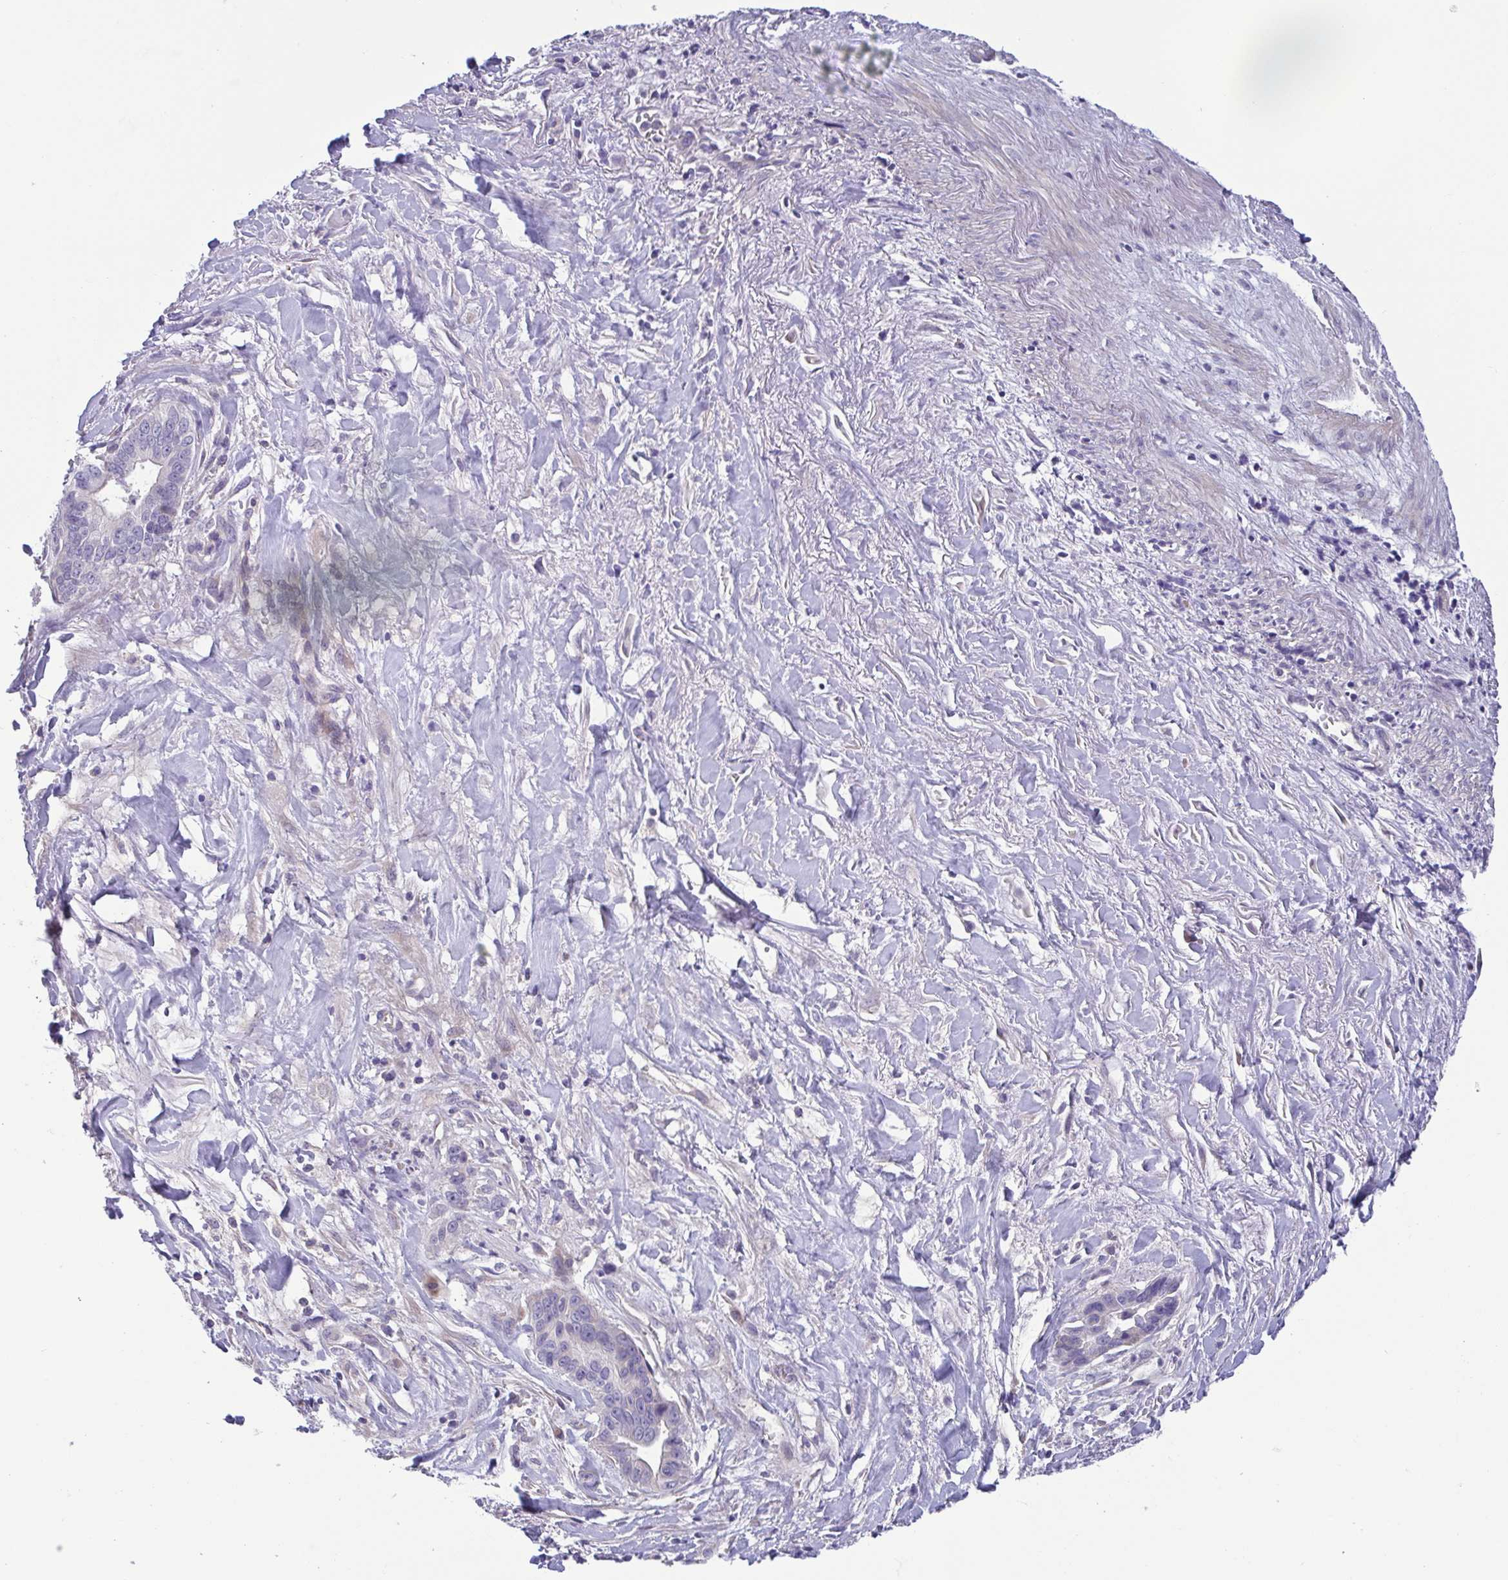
{"staining": {"intensity": "negative", "quantity": "none", "location": "none"}, "tissue": "liver cancer", "cell_type": "Tumor cells", "image_type": "cancer", "snomed": [{"axis": "morphology", "description": "Cholangiocarcinoma"}, {"axis": "topography", "description": "Liver"}], "caption": "This is an immunohistochemistry (IHC) histopathology image of liver cancer. There is no staining in tumor cells.", "gene": "LMF2", "patient": {"sex": "female", "age": 79}}